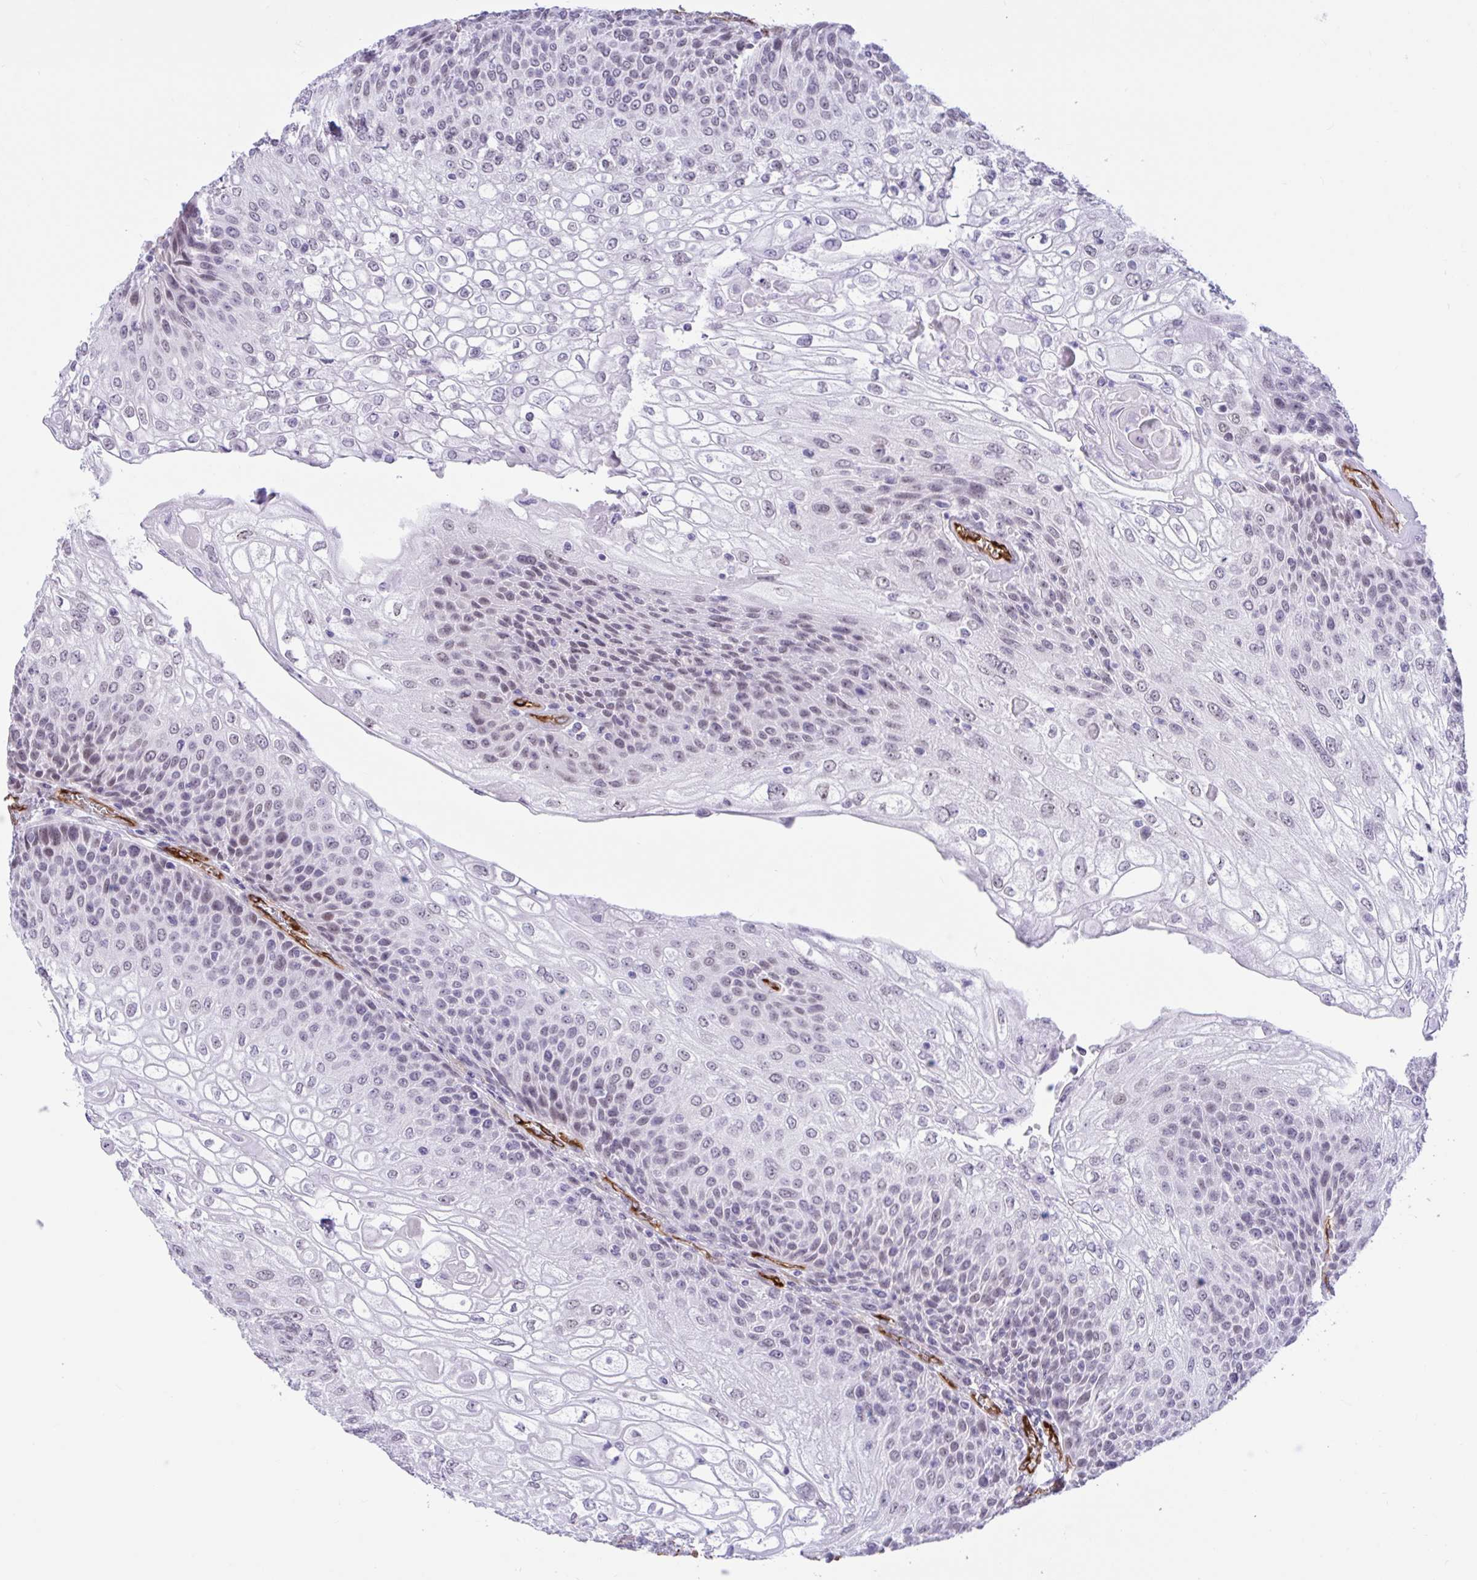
{"staining": {"intensity": "weak", "quantity": "<25%", "location": "nuclear"}, "tissue": "urothelial cancer", "cell_type": "Tumor cells", "image_type": "cancer", "snomed": [{"axis": "morphology", "description": "Urothelial carcinoma, High grade"}, {"axis": "topography", "description": "Urinary bladder"}], "caption": "A high-resolution micrograph shows immunohistochemistry (IHC) staining of urothelial carcinoma (high-grade), which shows no significant staining in tumor cells.", "gene": "EML1", "patient": {"sex": "female", "age": 70}}